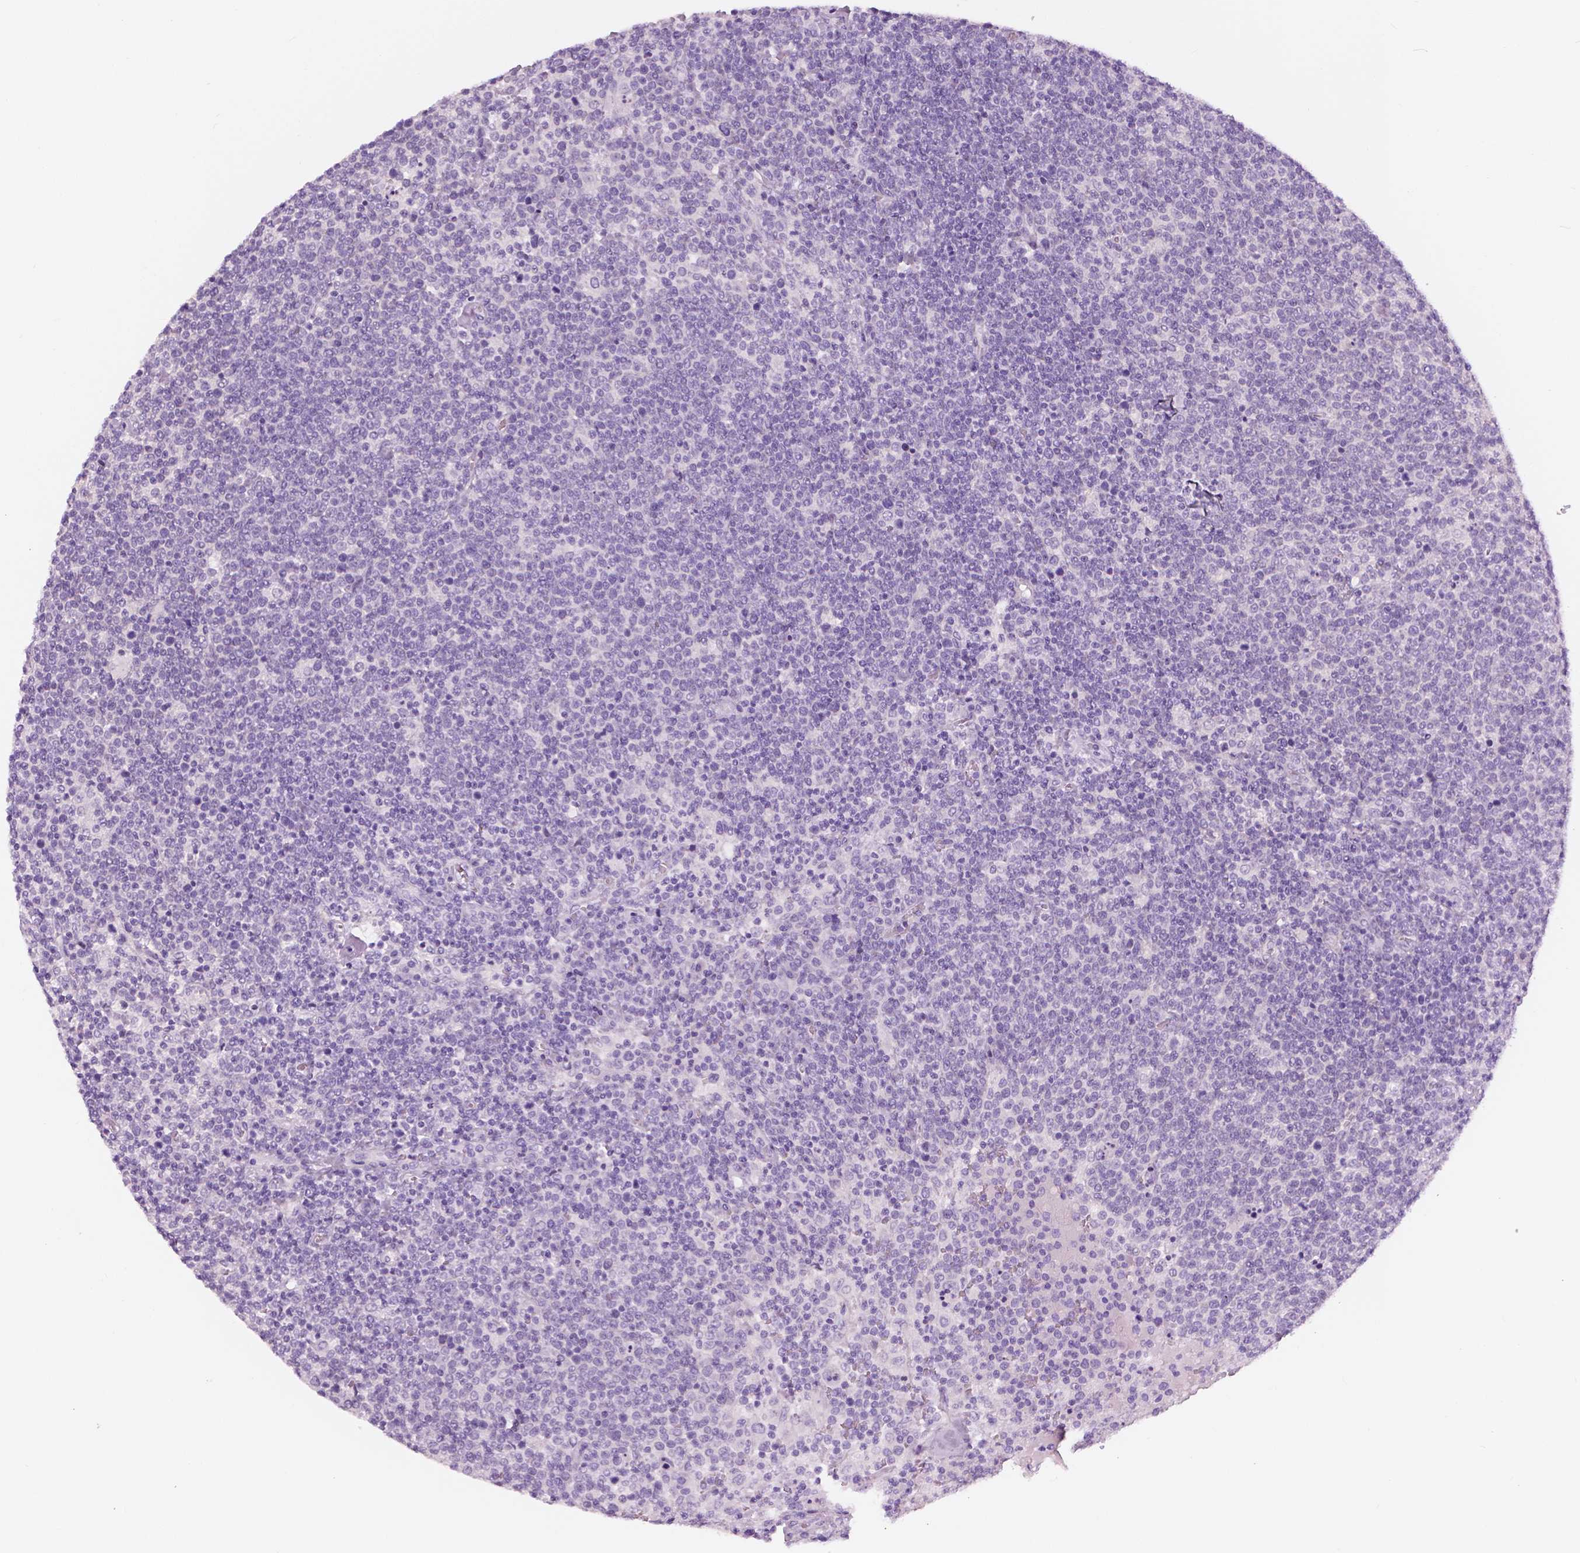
{"staining": {"intensity": "negative", "quantity": "none", "location": "none"}, "tissue": "lymphoma", "cell_type": "Tumor cells", "image_type": "cancer", "snomed": [{"axis": "morphology", "description": "Malignant lymphoma, non-Hodgkin's type, High grade"}, {"axis": "topography", "description": "Lymph node"}], "caption": "Human lymphoma stained for a protein using IHC shows no expression in tumor cells.", "gene": "SLC24A1", "patient": {"sex": "male", "age": 61}}